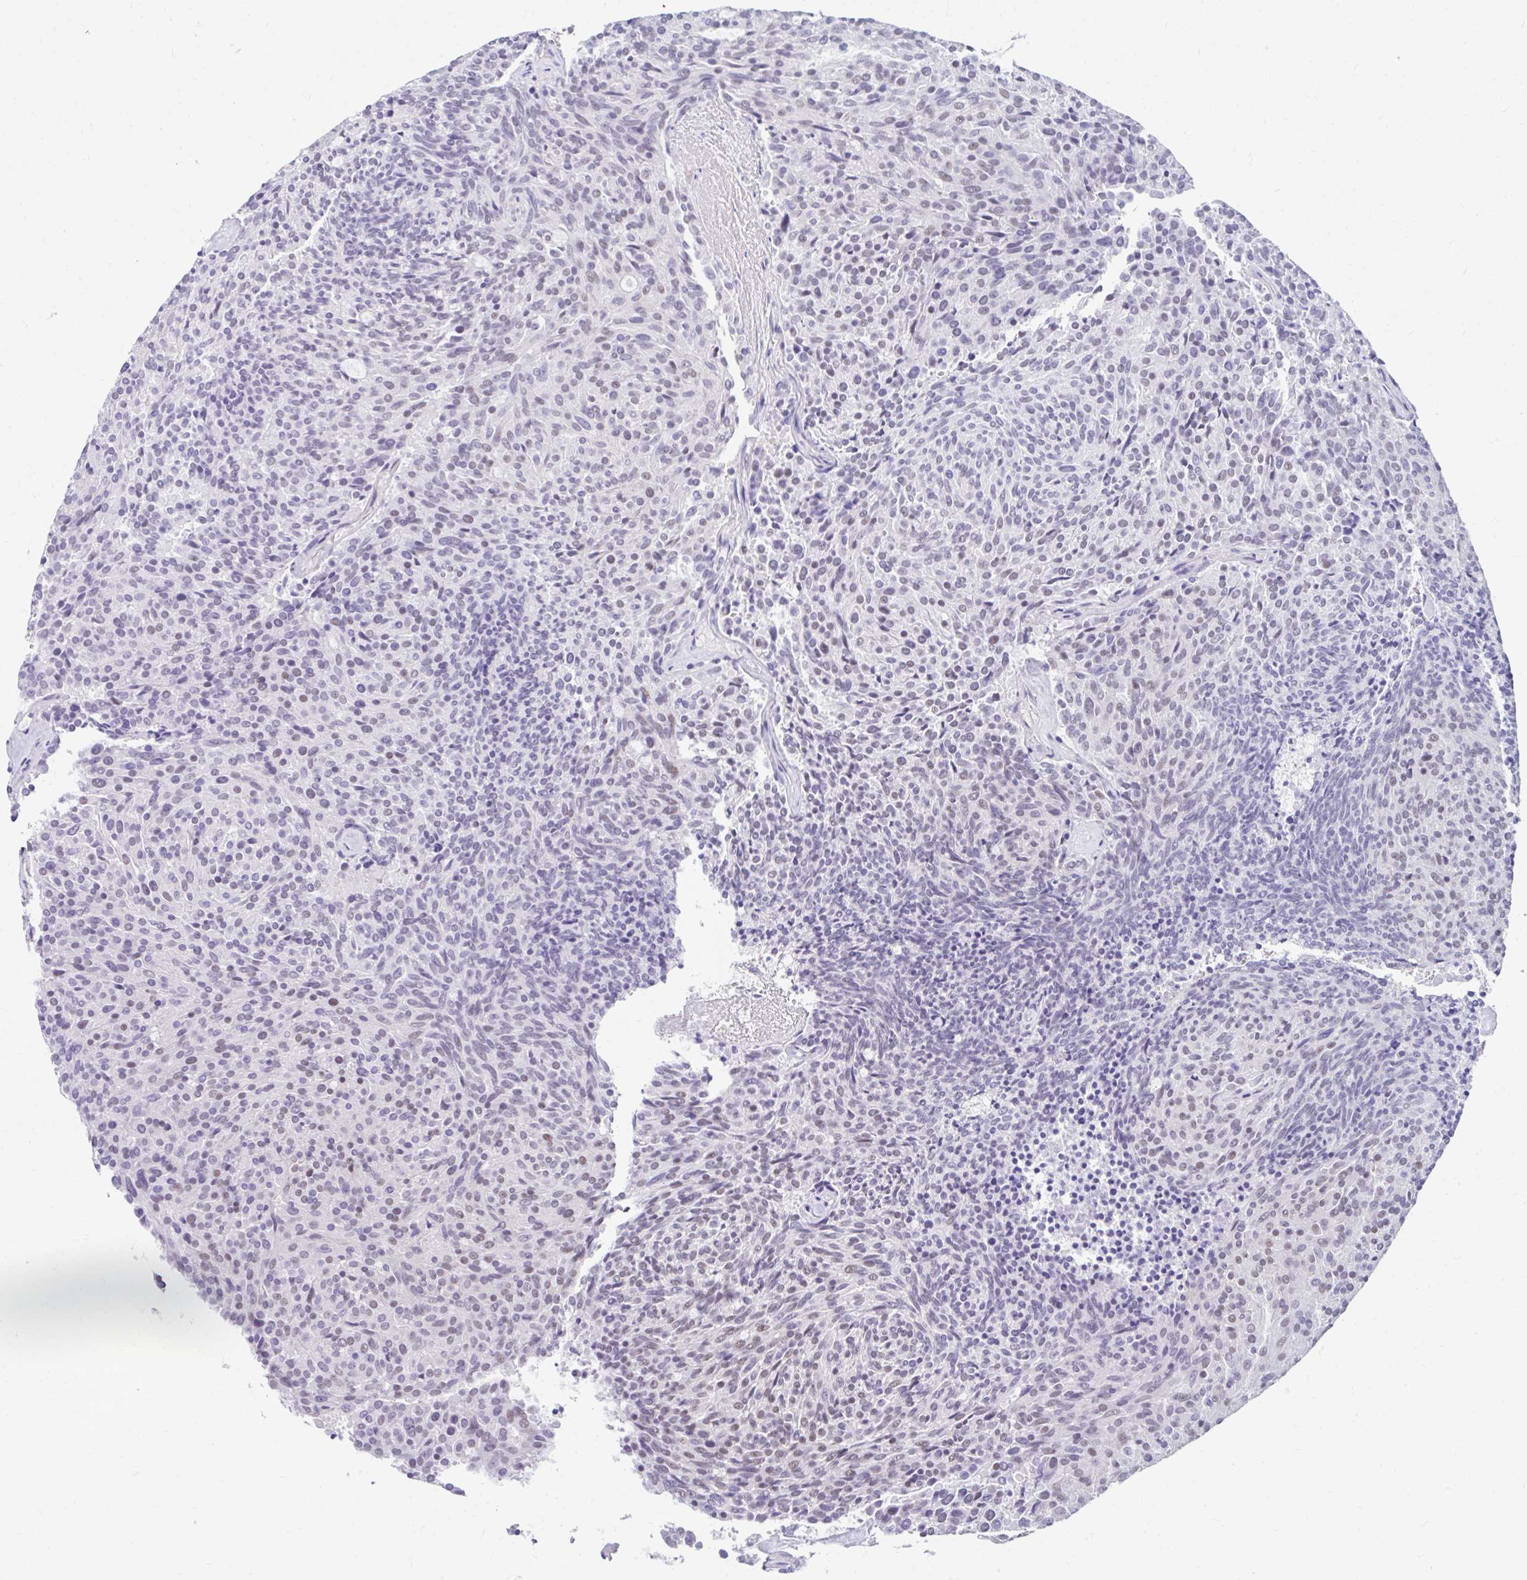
{"staining": {"intensity": "weak", "quantity": "25%-75%", "location": "nuclear"}, "tissue": "carcinoid", "cell_type": "Tumor cells", "image_type": "cancer", "snomed": [{"axis": "morphology", "description": "Carcinoid, malignant, NOS"}, {"axis": "topography", "description": "Pancreas"}], "caption": "Malignant carcinoid stained with immunohistochemistry demonstrates weak nuclear expression in about 25%-75% of tumor cells.", "gene": "DCAF17", "patient": {"sex": "female", "age": 54}}